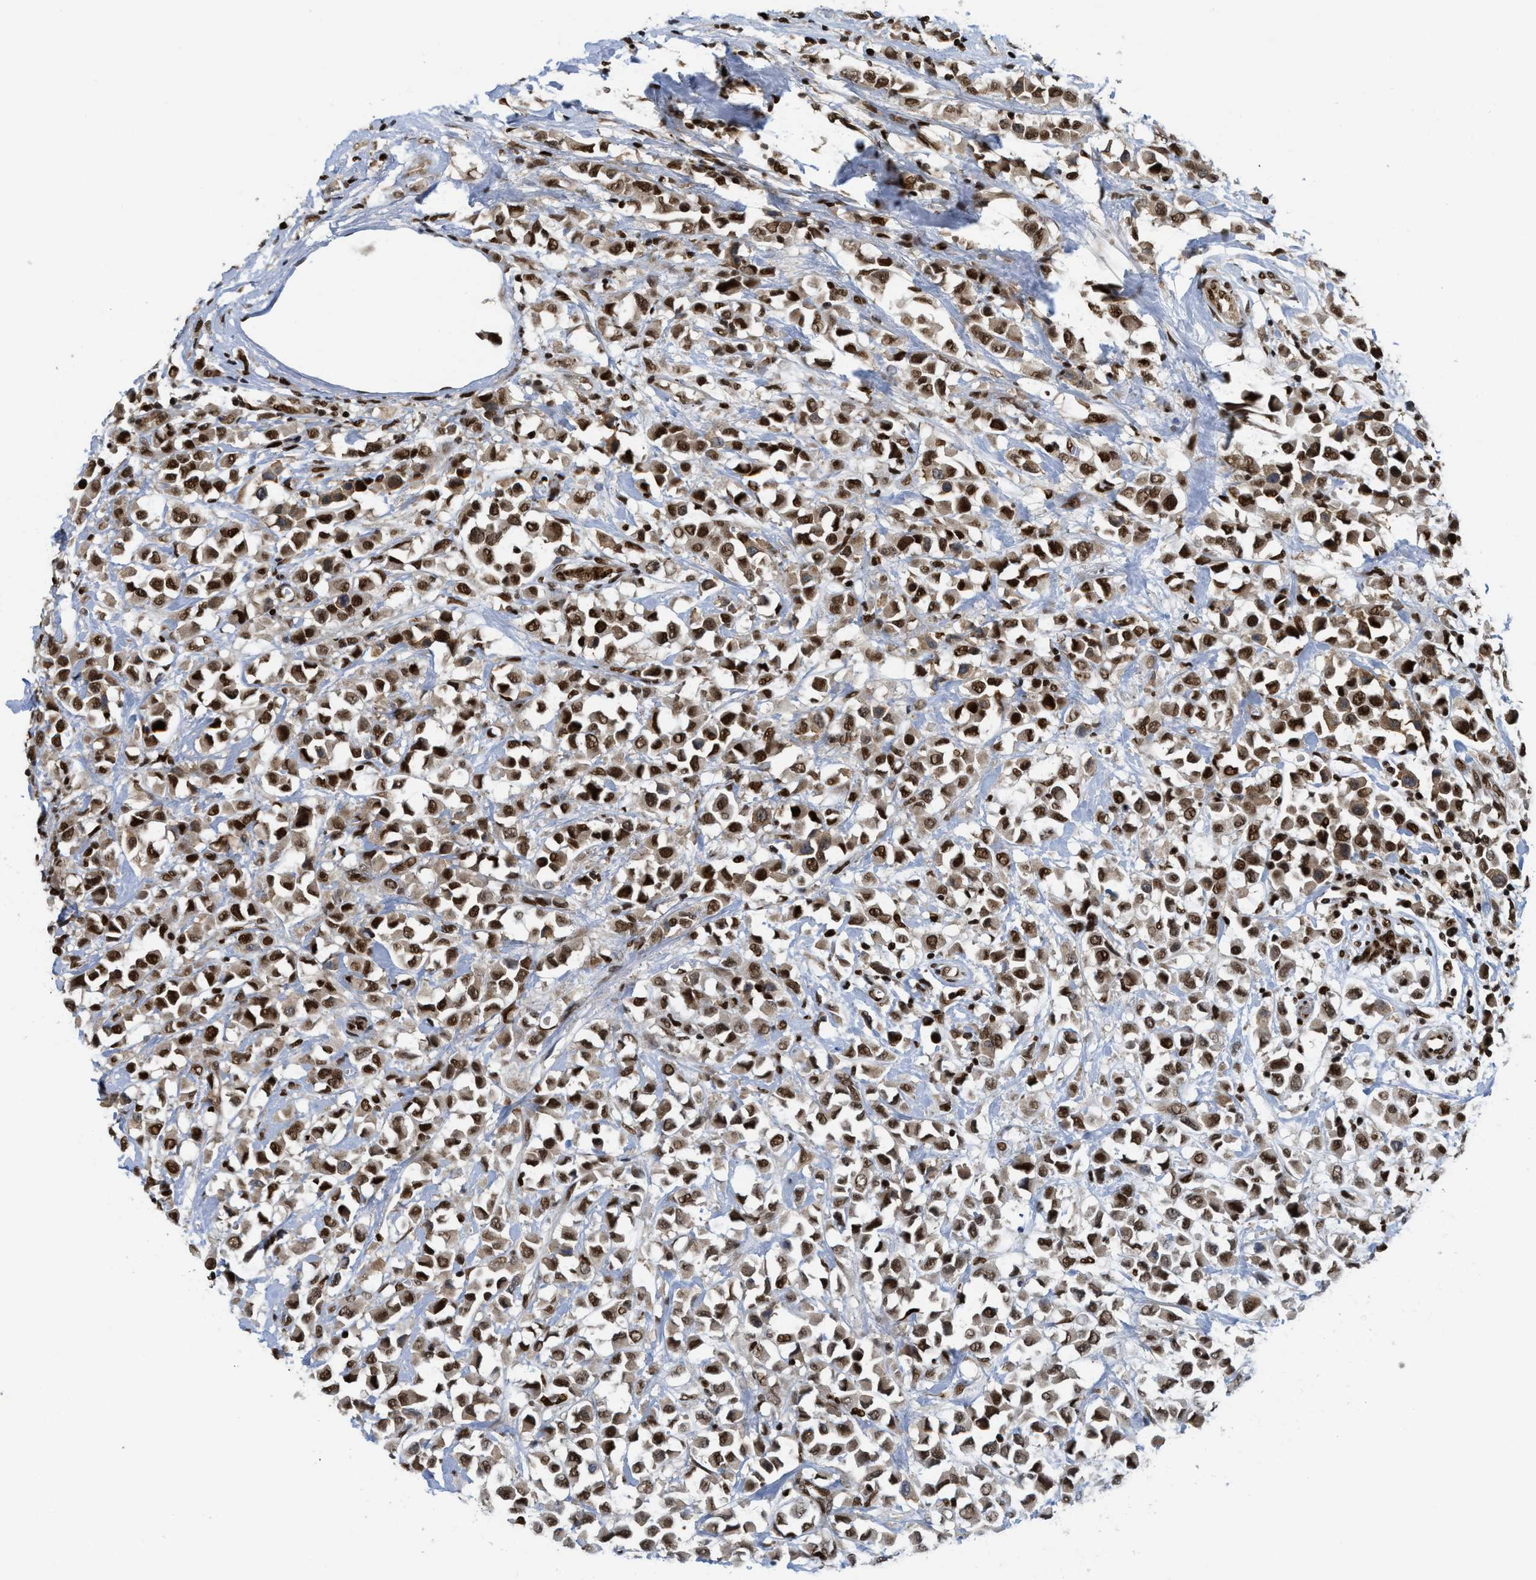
{"staining": {"intensity": "strong", "quantity": ">75%", "location": "nuclear"}, "tissue": "breast cancer", "cell_type": "Tumor cells", "image_type": "cancer", "snomed": [{"axis": "morphology", "description": "Duct carcinoma"}, {"axis": "topography", "description": "Breast"}], "caption": "Immunohistochemical staining of breast cancer exhibits high levels of strong nuclear staining in about >75% of tumor cells.", "gene": "RFX5", "patient": {"sex": "female", "age": 61}}